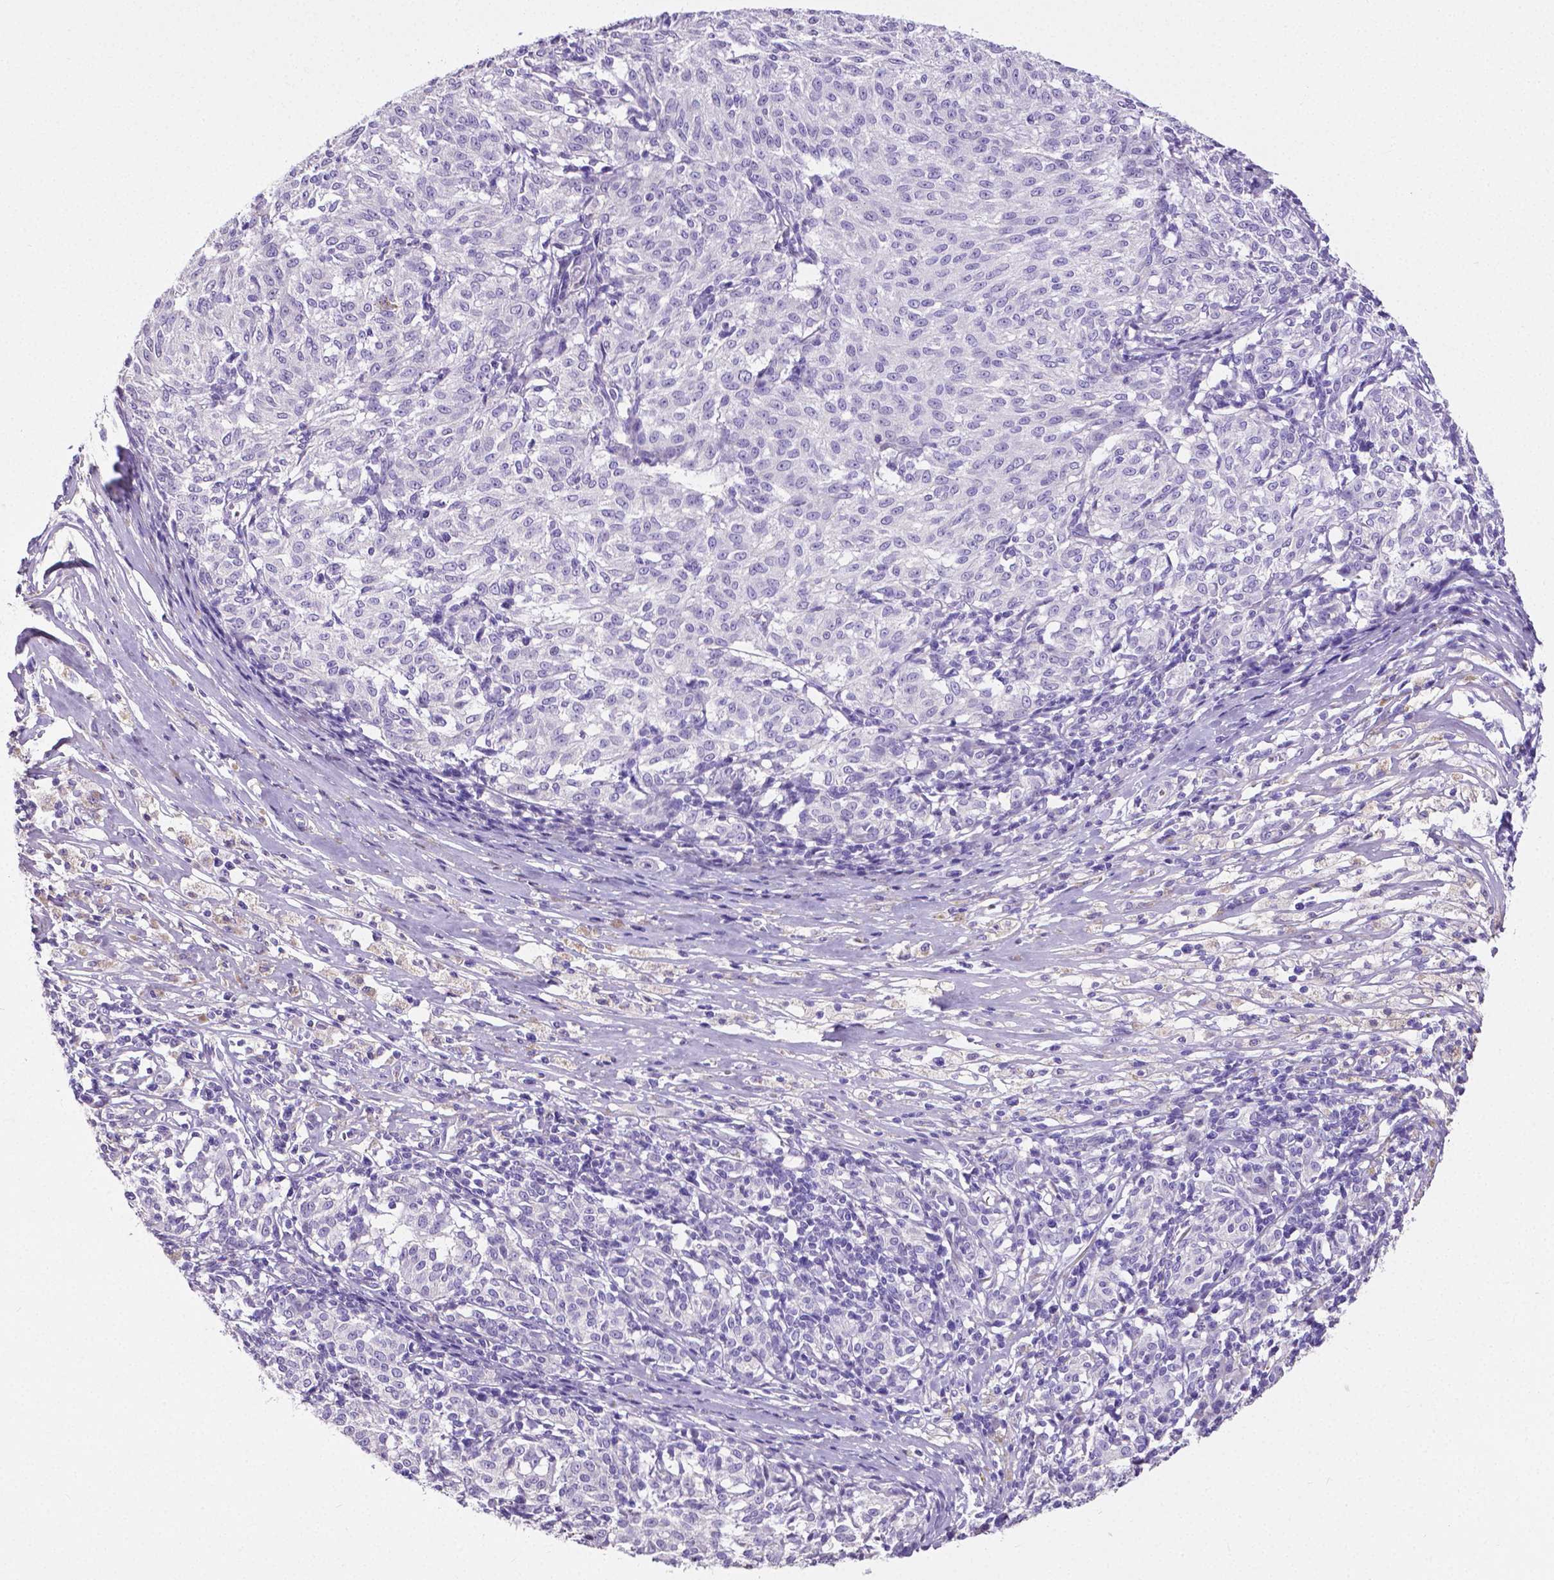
{"staining": {"intensity": "negative", "quantity": "none", "location": "none"}, "tissue": "melanoma", "cell_type": "Tumor cells", "image_type": "cancer", "snomed": [{"axis": "morphology", "description": "Malignant melanoma, NOS"}, {"axis": "topography", "description": "Skin"}], "caption": "There is no significant expression in tumor cells of malignant melanoma.", "gene": "MMP9", "patient": {"sex": "female", "age": 72}}